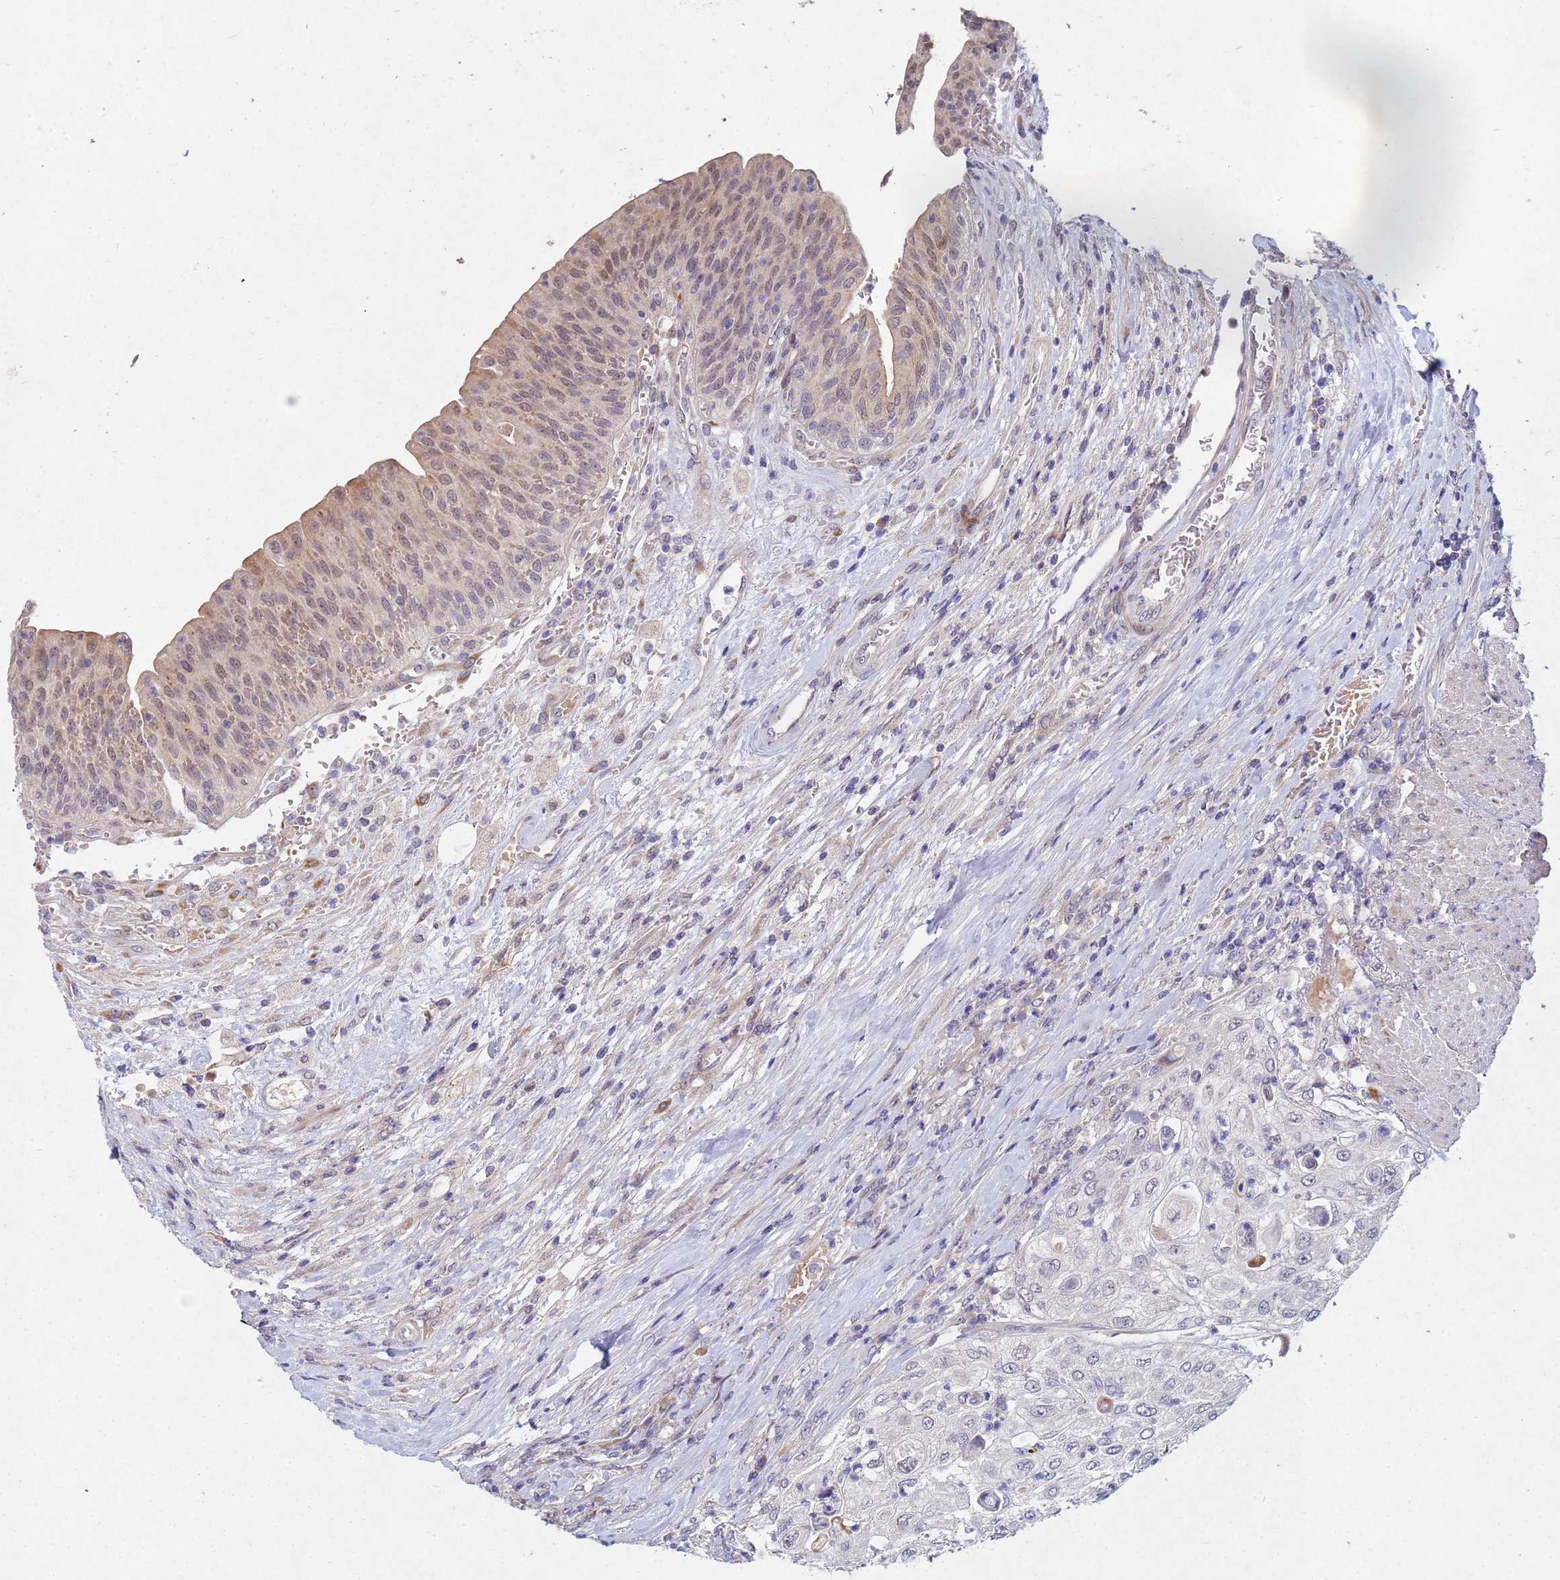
{"staining": {"intensity": "negative", "quantity": "none", "location": "none"}, "tissue": "urothelial cancer", "cell_type": "Tumor cells", "image_type": "cancer", "snomed": [{"axis": "morphology", "description": "Urothelial carcinoma, High grade"}, {"axis": "topography", "description": "Urinary bladder"}], "caption": "This is a photomicrograph of IHC staining of high-grade urothelial carcinoma, which shows no expression in tumor cells.", "gene": "TNPO2", "patient": {"sex": "female", "age": 79}}